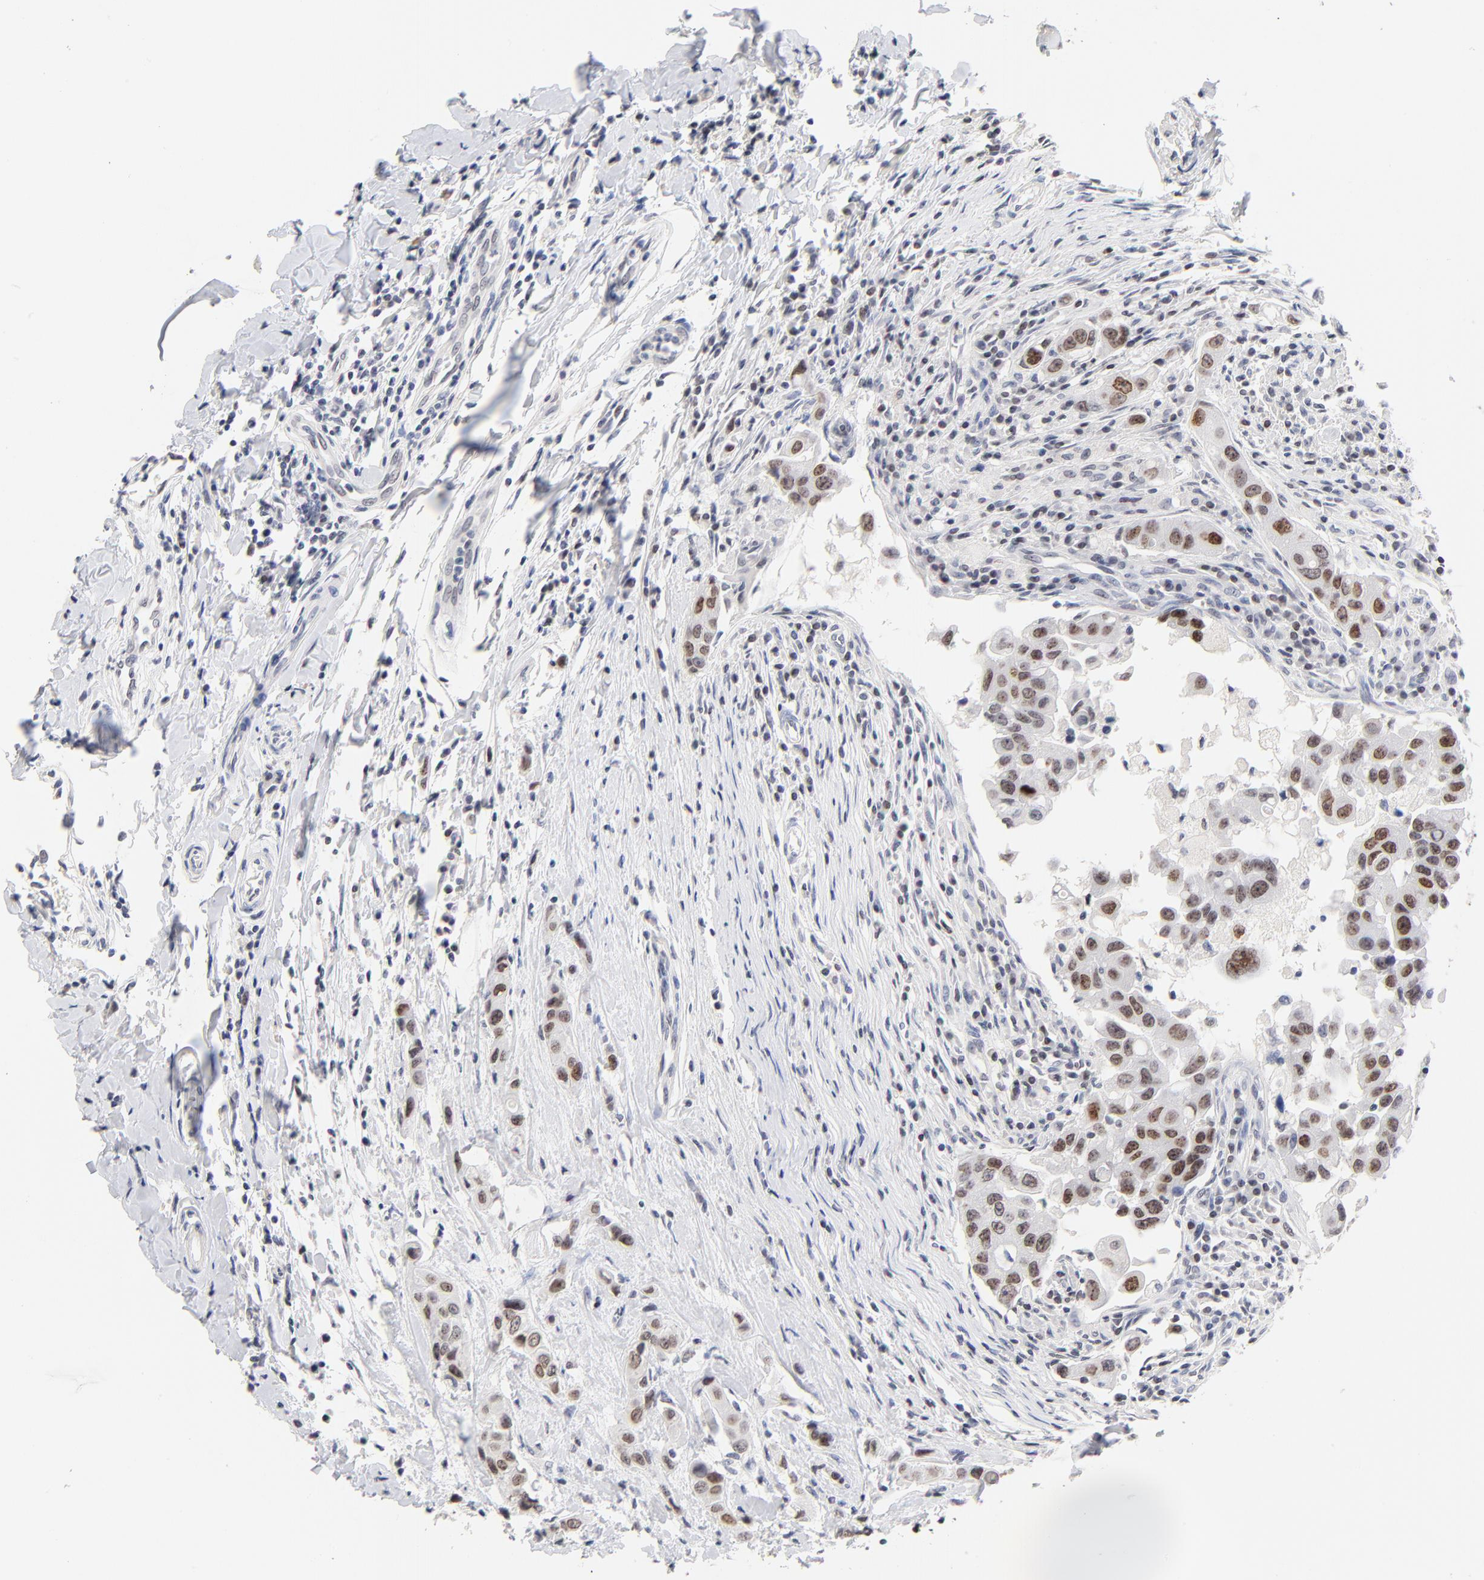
{"staining": {"intensity": "moderate", "quantity": "25%-75%", "location": "nuclear"}, "tissue": "breast cancer", "cell_type": "Tumor cells", "image_type": "cancer", "snomed": [{"axis": "morphology", "description": "Duct carcinoma"}, {"axis": "topography", "description": "Breast"}], "caption": "High-magnification brightfield microscopy of breast intraductal carcinoma stained with DAB (3,3'-diaminobenzidine) (brown) and counterstained with hematoxylin (blue). tumor cells exhibit moderate nuclear expression is present in approximately25%-75% of cells.", "gene": "ORC2", "patient": {"sex": "female", "age": 27}}